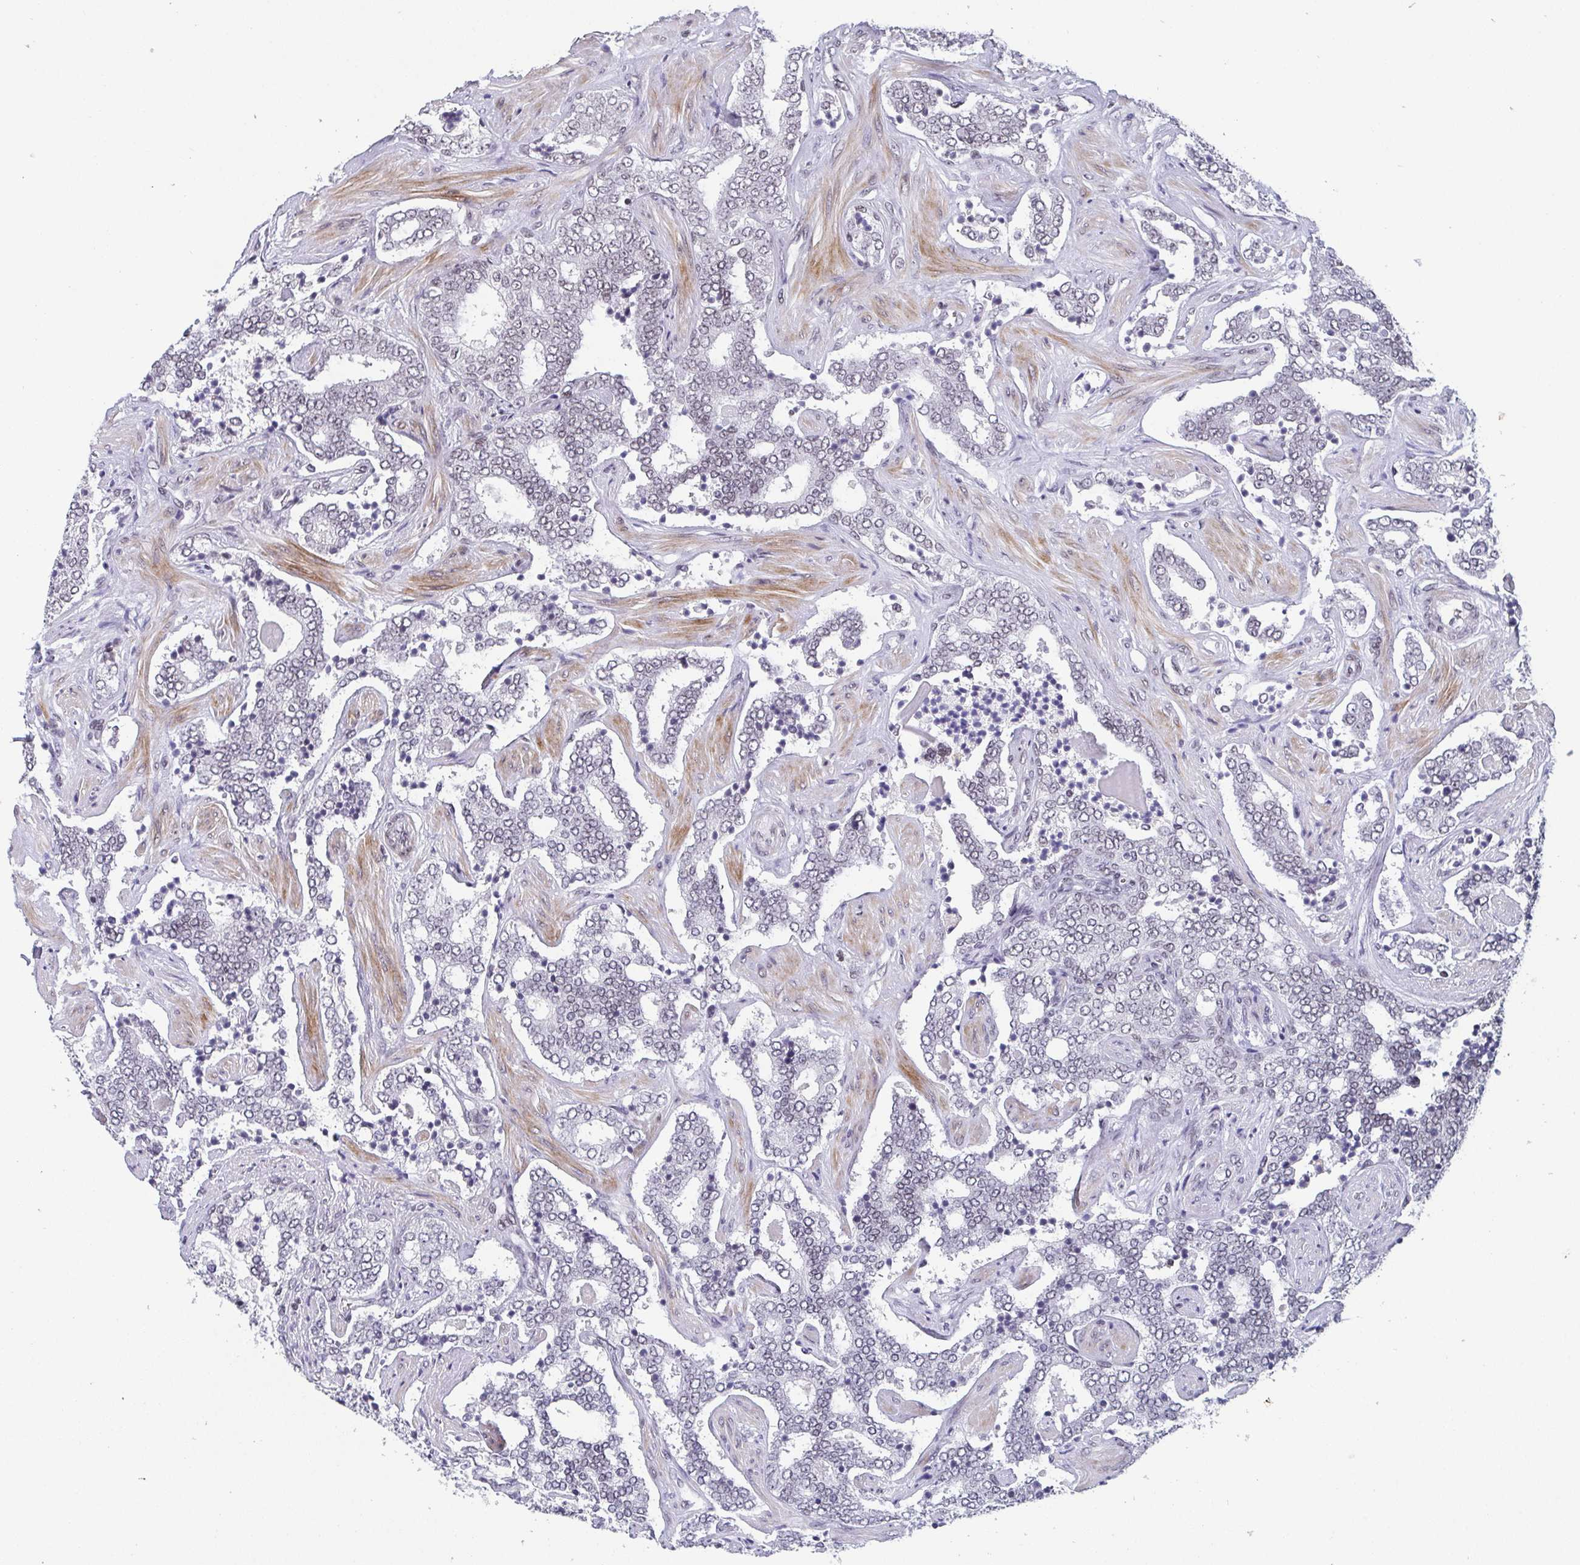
{"staining": {"intensity": "negative", "quantity": "none", "location": "none"}, "tissue": "prostate cancer", "cell_type": "Tumor cells", "image_type": "cancer", "snomed": [{"axis": "morphology", "description": "Adenocarcinoma, High grade"}, {"axis": "topography", "description": "Prostate"}], "caption": "Image shows no protein positivity in tumor cells of prostate cancer tissue.", "gene": "CTCF", "patient": {"sex": "male", "age": 60}}